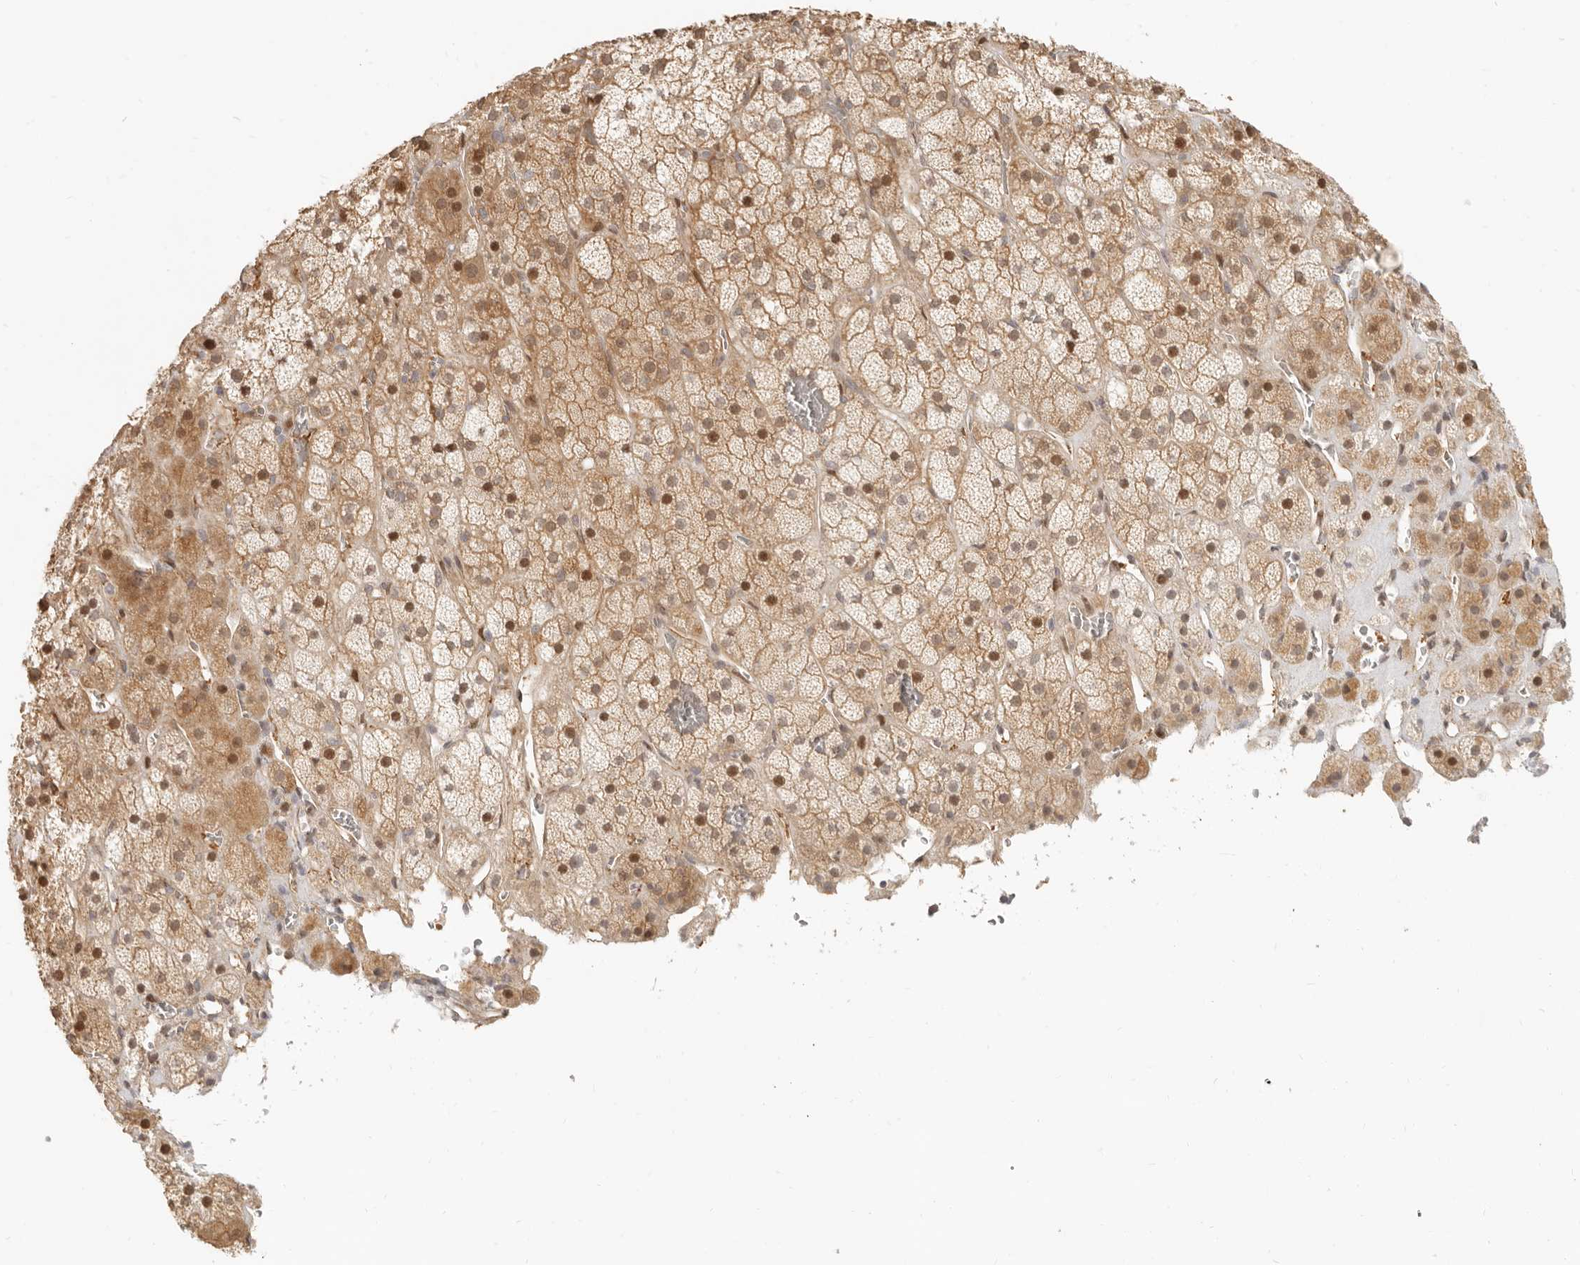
{"staining": {"intensity": "moderate", "quantity": ">75%", "location": "cytoplasmic/membranous,nuclear"}, "tissue": "adrenal gland", "cell_type": "Glandular cells", "image_type": "normal", "snomed": [{"axis": "morphology", "description": "Normal tissue, NOS"}, {"axis": "topography", "description": "Adrenal gland"}], "caption": "Immunohistochemistry (IHC) of benign adrenal gland demonstrates medium levels of moderate cytoplasmic/membranous,nuclear expression in approximately >75% of glandular cells. Immunohistochemistry (IHC) stains the protein in brown and the nuclei are stained blue.", "gene": "TUFT1", "patient": {"sex": "male", "age": 57}}